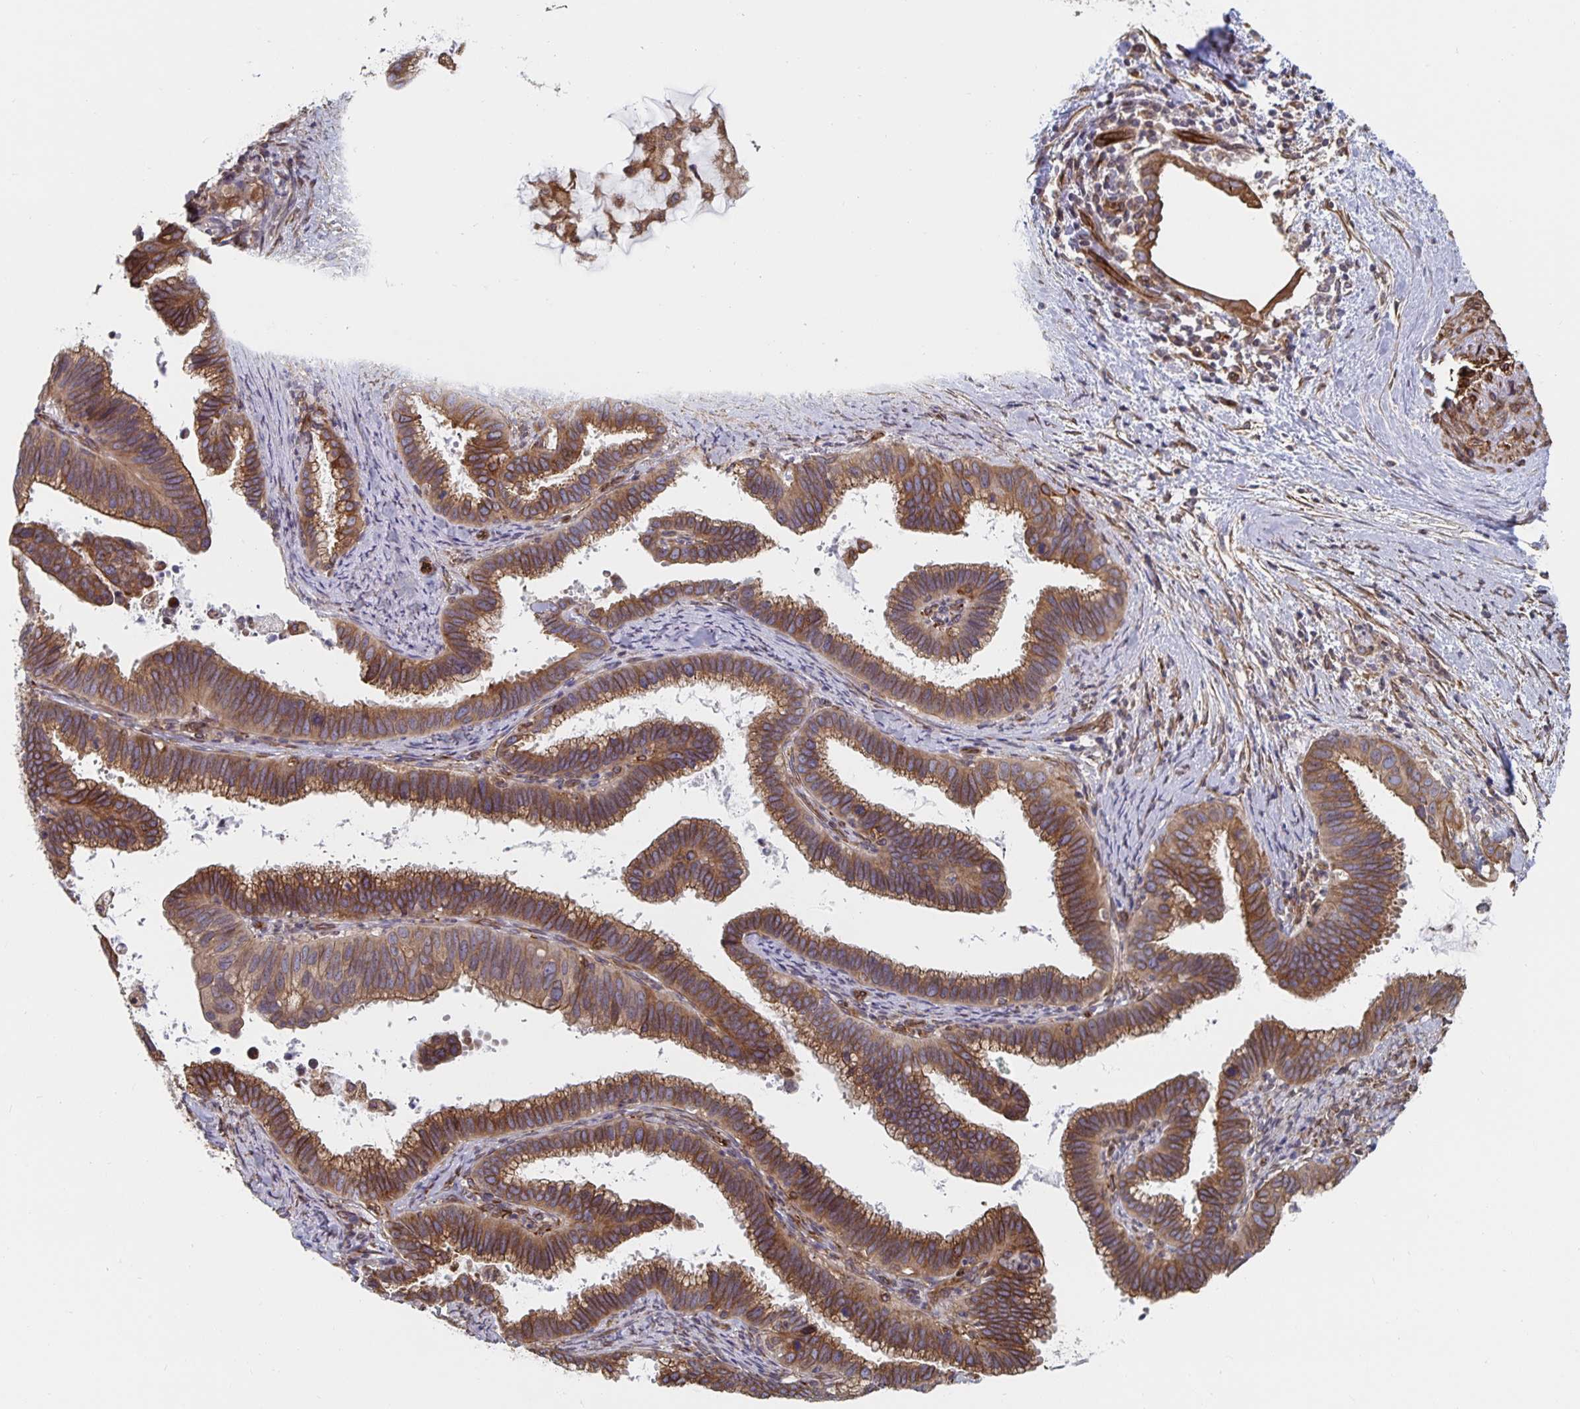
{"staining": {"intensity": "moderate", "quantity": ">75%", "location": "cytoplasmic/membranous"}, "tissue": "cervical cancer", "cell_type": "Tumor cells", "image_type": "cancer", "snomed": [{"axis": "morphology", "description": "Adenocarcinoma, NOS"}, {"axis": "topography", "description": "Cervix"}], "caption": "Immunohistochemical staining of human cervical cancer (adenocarcinoma) exhibits medium levels of moderate cytoplasmic/membranous expression in approximately >75% of tumor cells.", "gene": "BCAP29", "patient": {"sex": "female", "age": 61}}